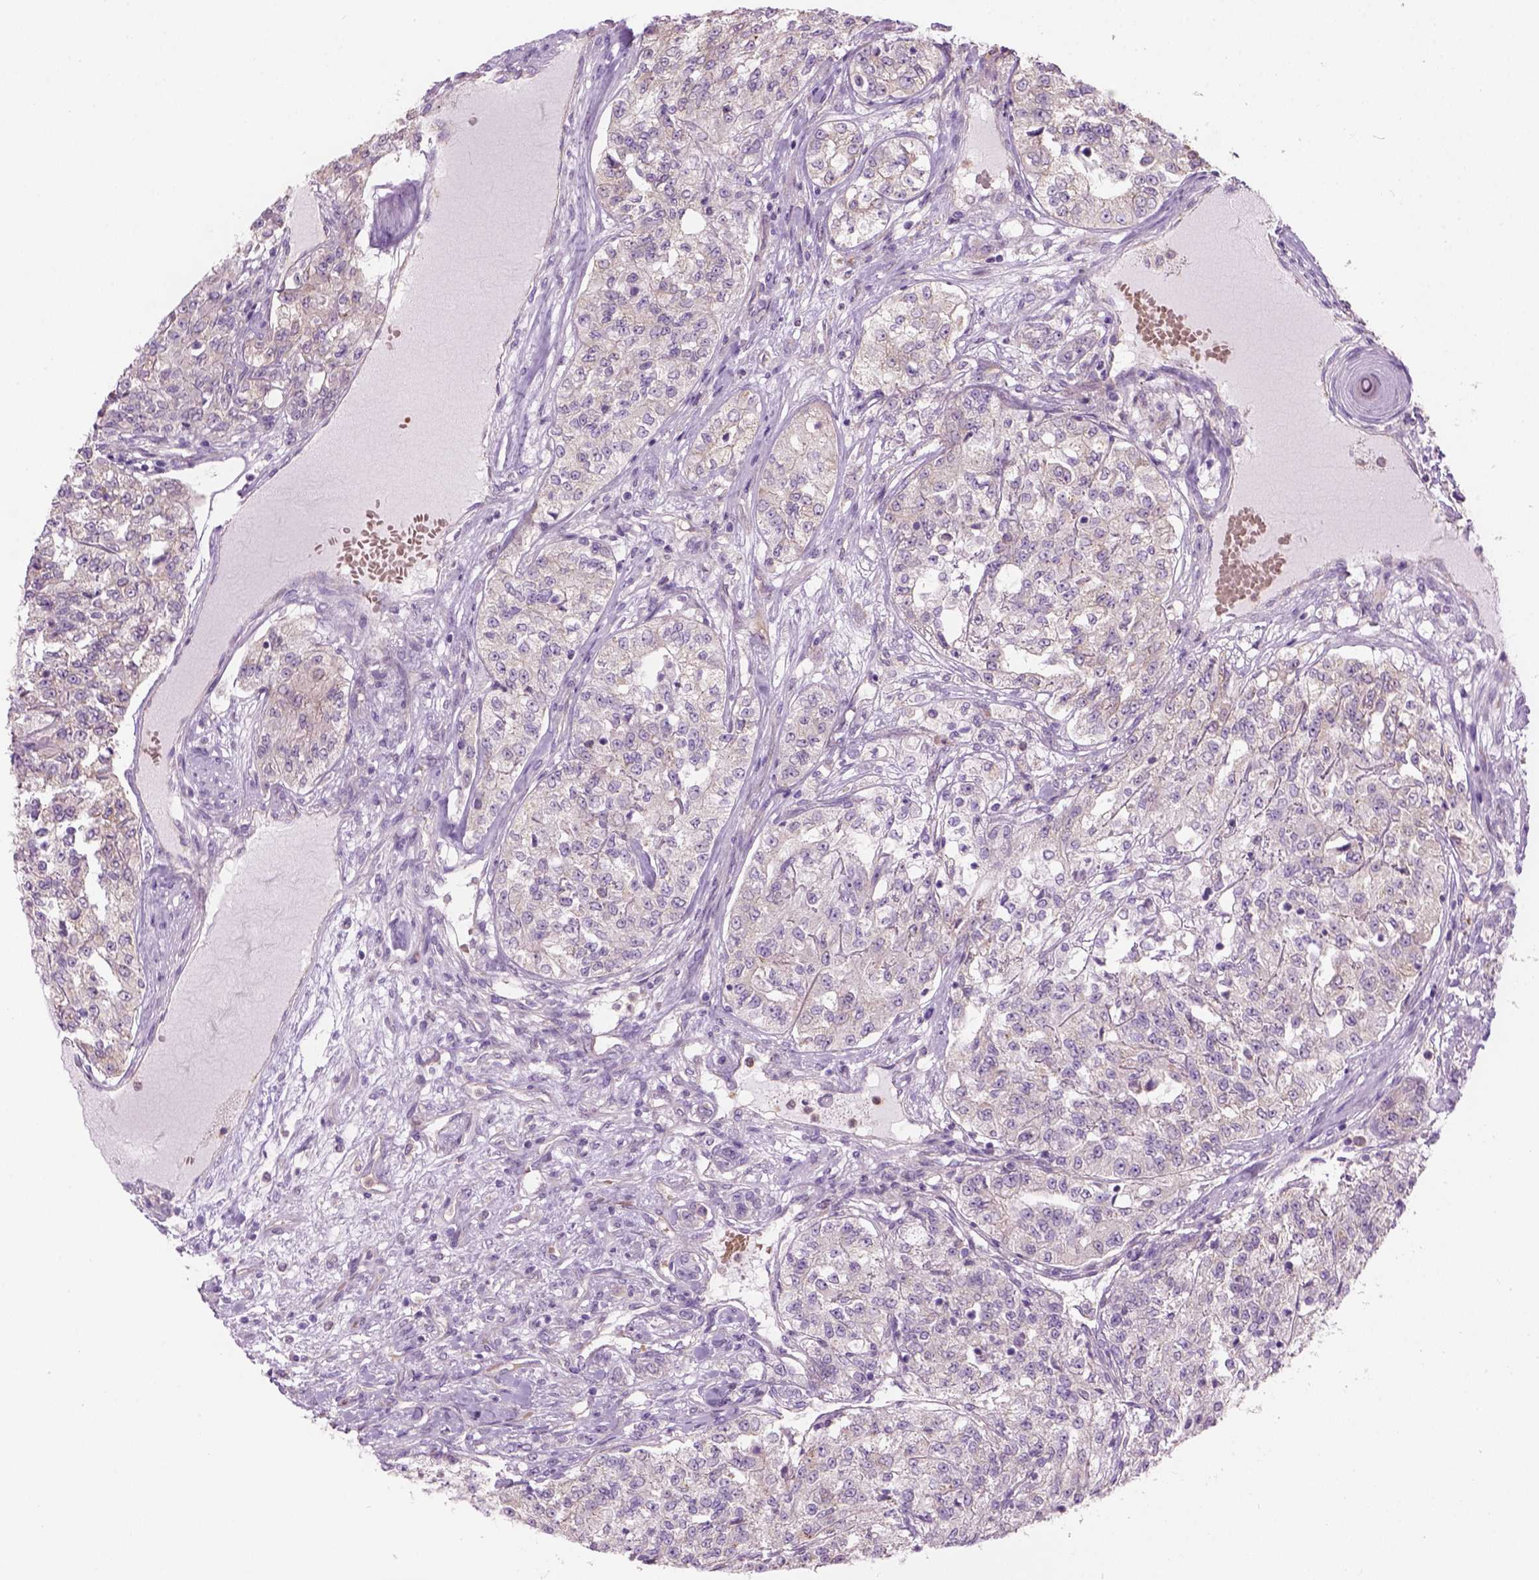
{"staining": {"intensity": "negative", "quantity": "none", "location": "none"}, "tissue": "renal cancer", "cell_type": "Tumor cells", "image_type": "cancer", "snomed": [{"axis": "morphology", "description": "Adenocarcinoma, NOS"}, {"axis": "topography", "description": "Kidney"}], "caption": "The IHC micrograph has no significant positivity in tumor cells of renal cancer (adenocarcinoma) tissue.", "gene": "CD84", "patient": {"sex": "female", "age": 63}}